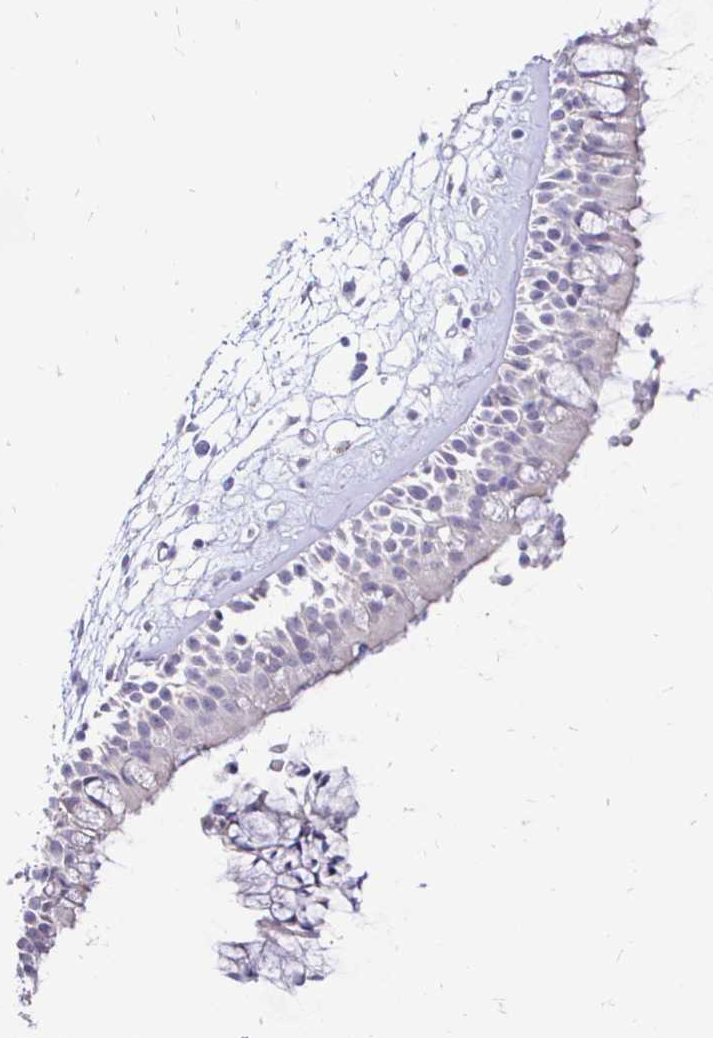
{"staining": {"intensity": "negative", "quantity": "none", "location": "none"}, "tissue": "nasopharynx", "cell_type": "Respiratory epithelial cells", "image_type": "normal", "snomed": [{"axis": "morphology", "description": "Normal tissue, NOS"}, {"axis": "topography", "description": "Nasopharynx"}], "caption": "An IHC histopathology image of benign nasopharynx is shown. There is no staining in respiratory epithelial cells of nasopharynx.", "gene": "IRGC", "patient": {"sex": "female", "age": 70}}